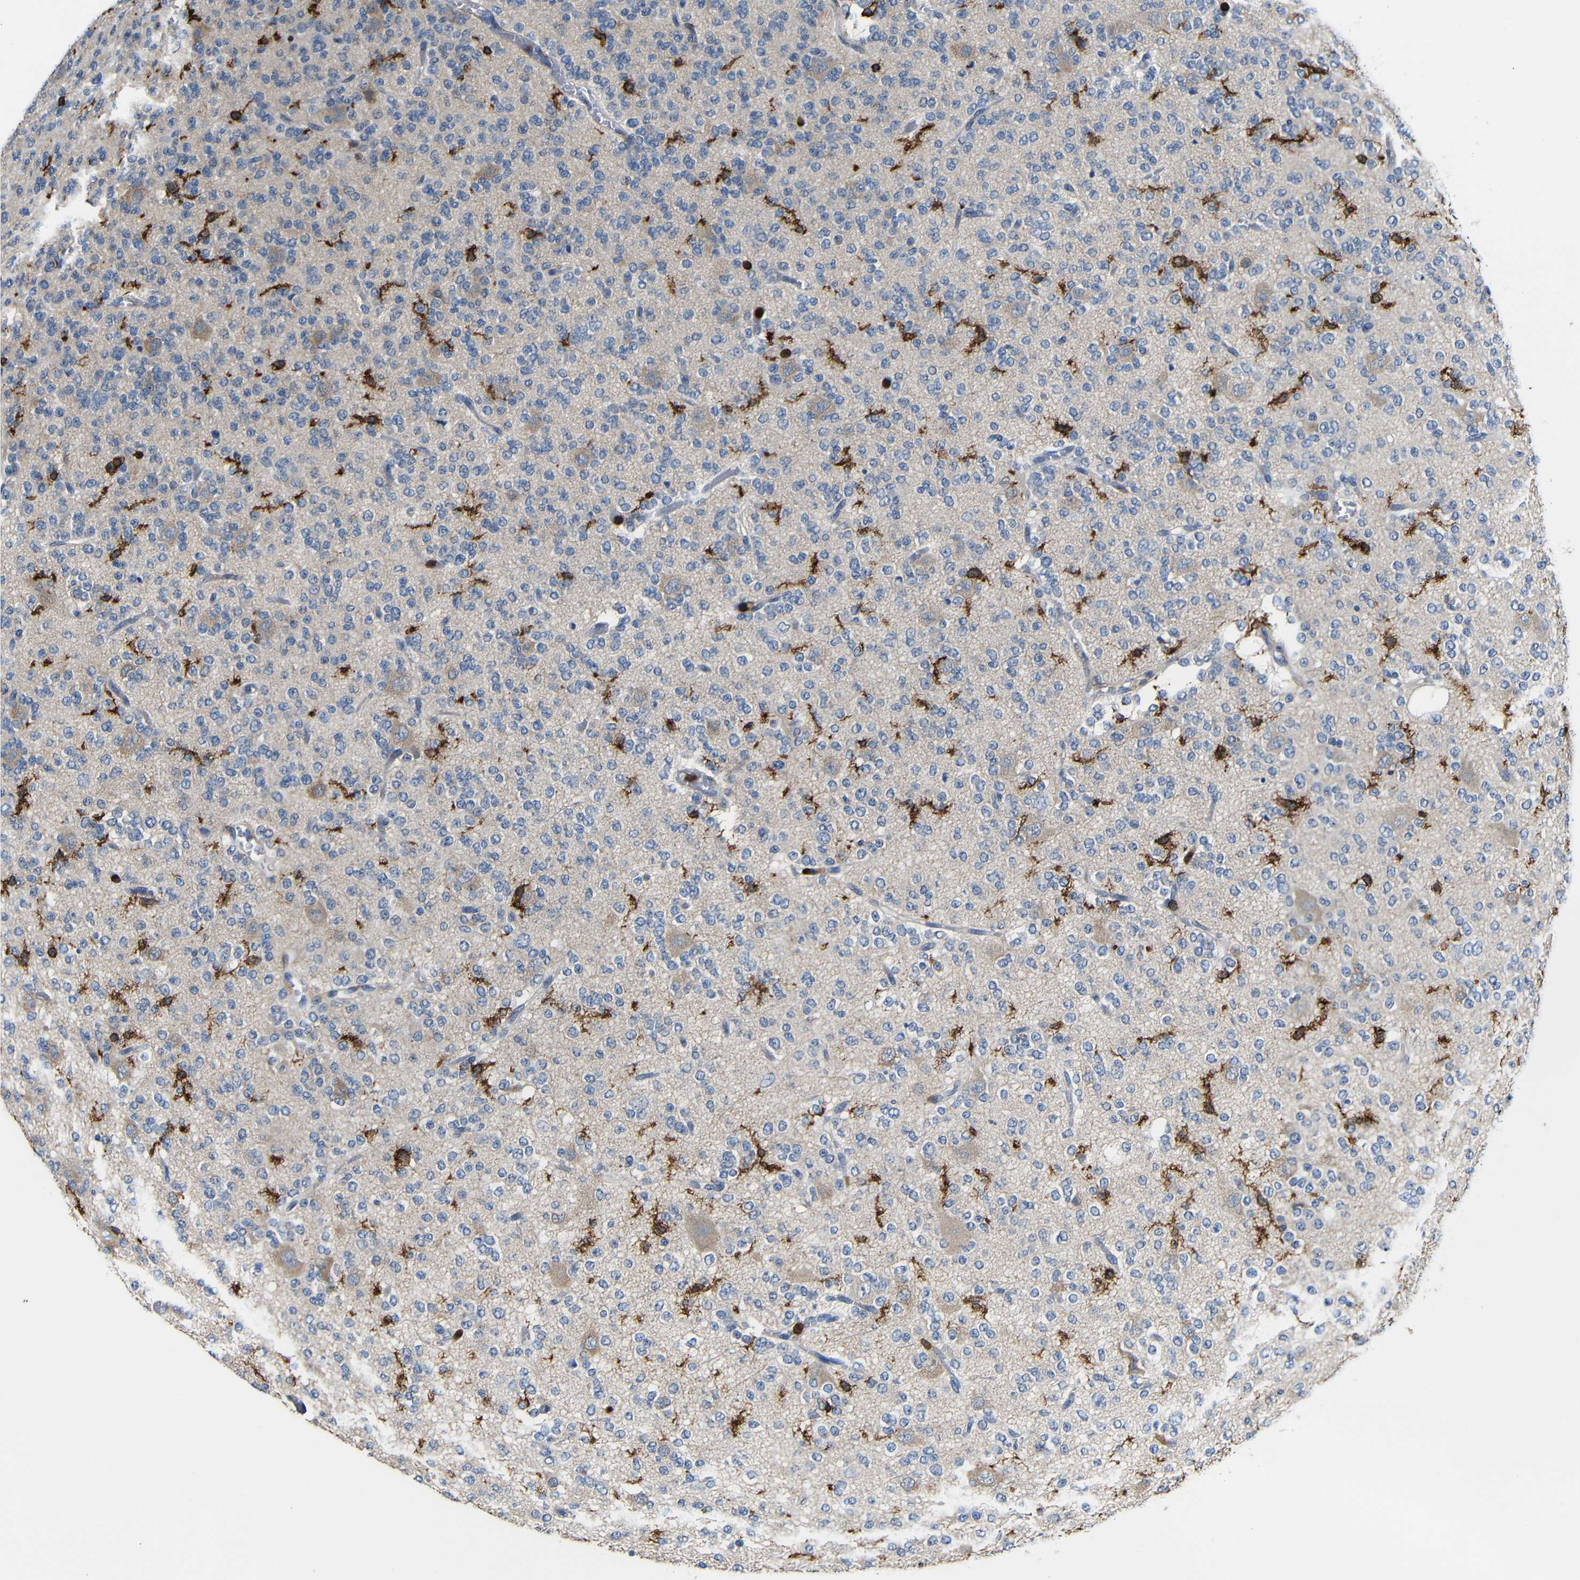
{"staining": {"intensity": "strong", "quantity": "<25%", "location": "cytoplasmic/membranous"}, "tissue": "glioma", "cell_type": "Tumor cells", "image_type": "cancer", "snomed": [{"axis": "morphology", "description": "Glioma, malignant, Low grade"}, {"axis": "topography", "description": "Brain"}], "caption": "Malignant glioma (low-grade) stained with IHC exhibits strong cytoplasmic/membranous staining in approximately <25% of tumor cells.", "gene": "P2RY12", "patient": {"sex": "male", "age": 38}}